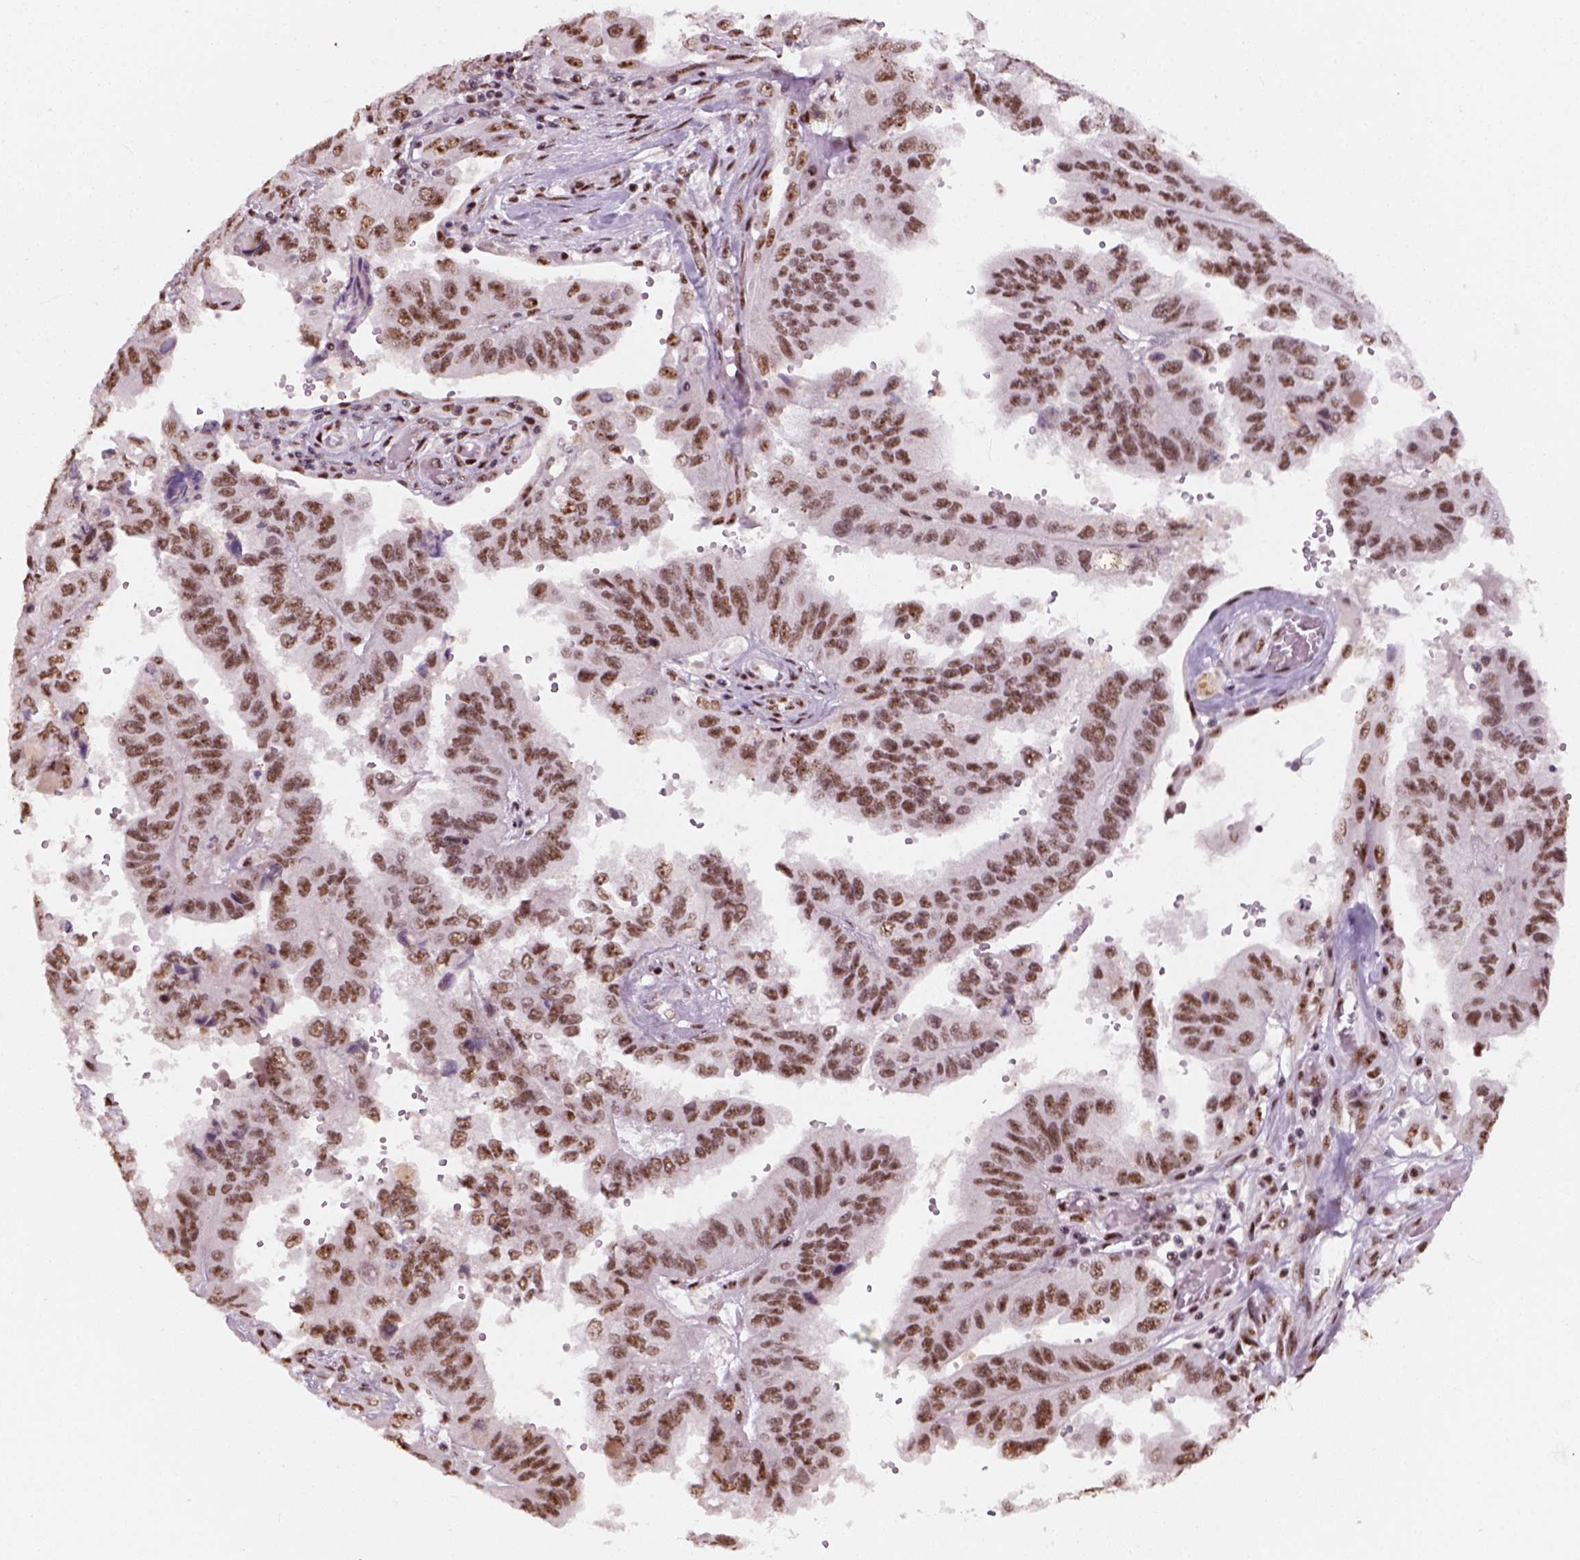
{"staining": {"intensity": "moderate", "quantity": ">75%", "location": "nuclear"}, "tissue": "ovarian cancer", "cell_type": "Tumor cells", "image_type": "cancer", "snomed": [{"axis": "morphology", "description": "Cystadenocarcinoma, serous, NOS"}, {"axis": "topography", "description": "Ovary"}], "caption": "IHC photomicrograph of neoplastic tissue: human ovarian cancer (serous cystadenocarcinoma) stained using immunohistochemistry displays medium levels of moderate protein expression localized specifically in the nuclear of tumor cells, appearing as a nuclear brown color.", "gene": "GTF2F1", "patient": {"sex": "female", "age": 79}}